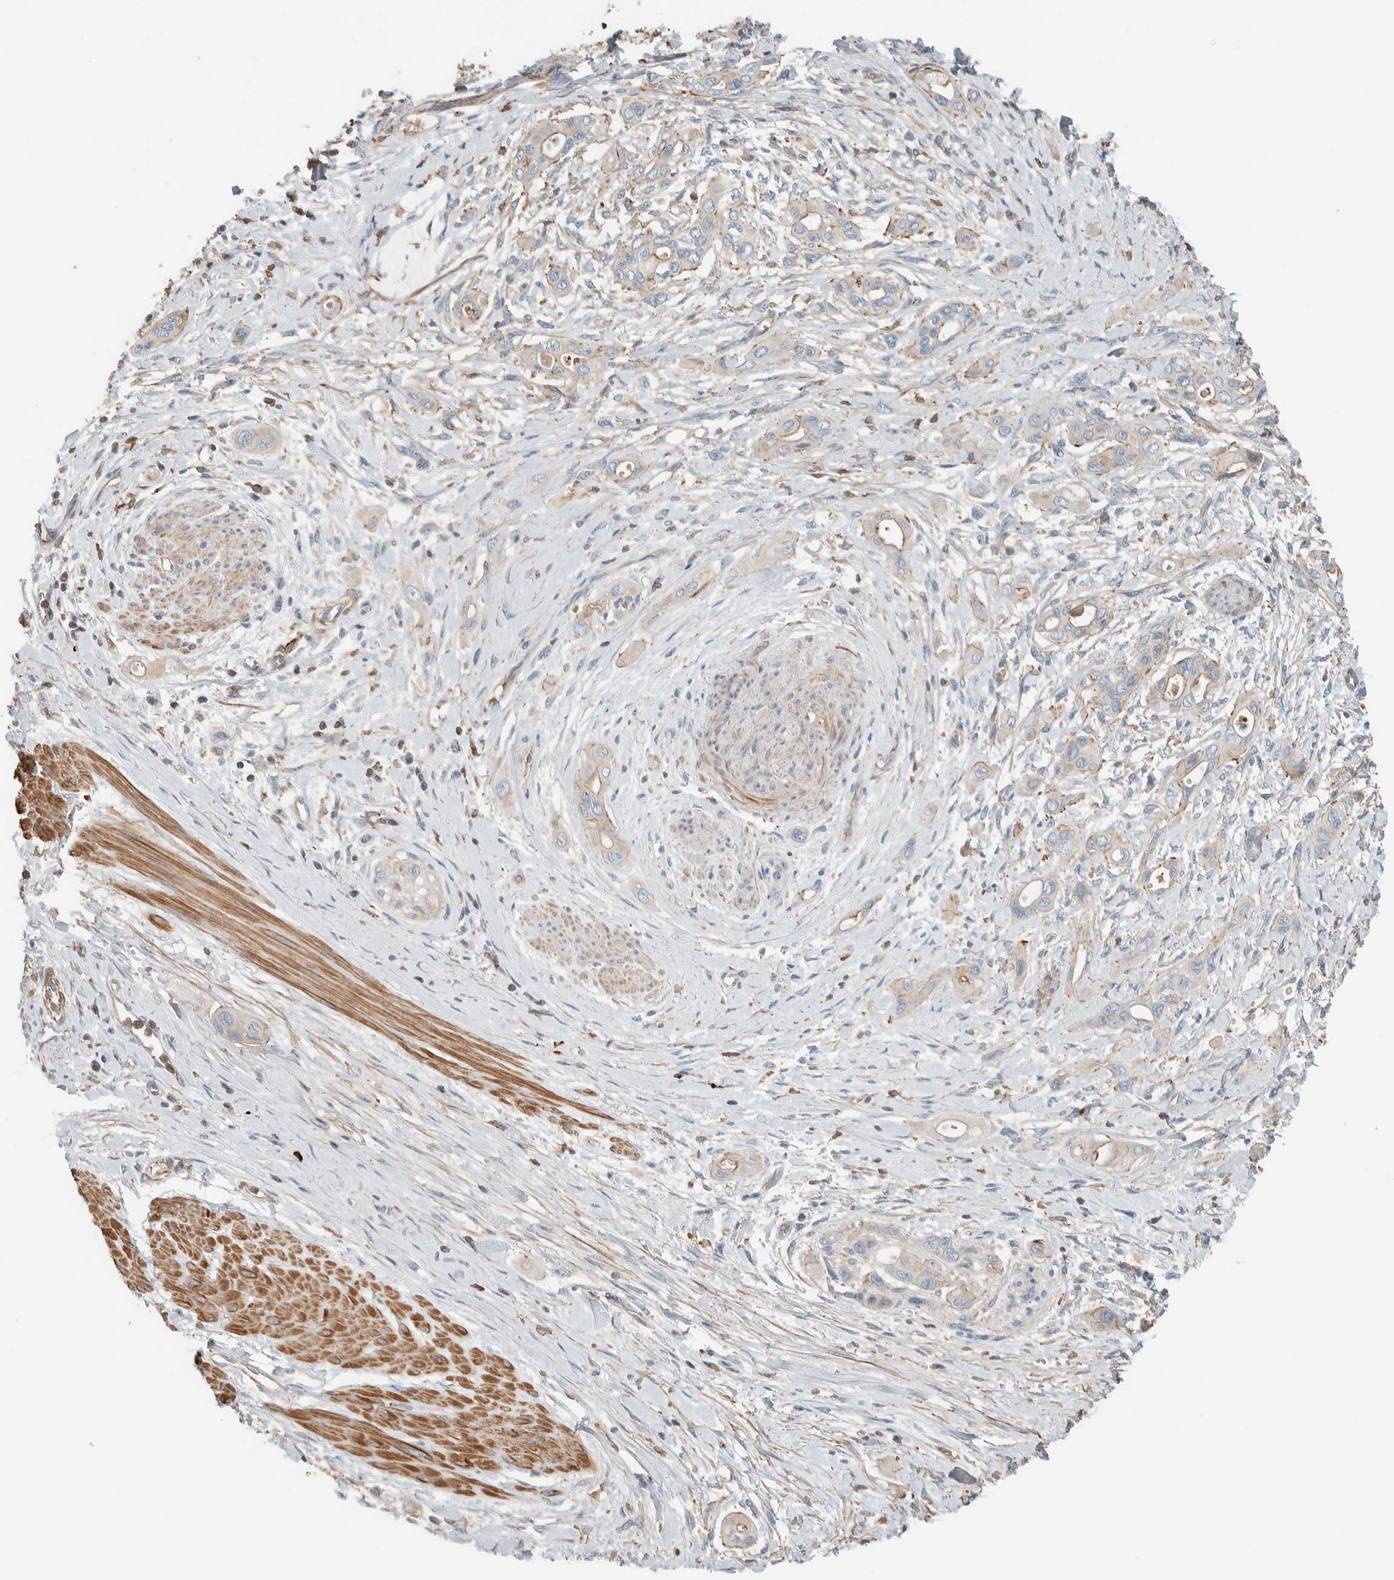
{"staining": {"intensity": "weak", "quantity": "<25%", "location": "cytoplasmic/membranous"}, "tissue": "pancreatic cancer", "cell_type": "Tumor cells", "image_type": "cancer", "snomed": [{"axis": "morphology", "description": "Adenocarcinoma, NOS"}, {"axis": "topography", "description": "Pancreas"}], "caption": "There is no significant staining in tumor cells of pancreatic adenocarcinoma.", "gene": "CTBP2", "patient": {"sex": "male", "age": 59}}